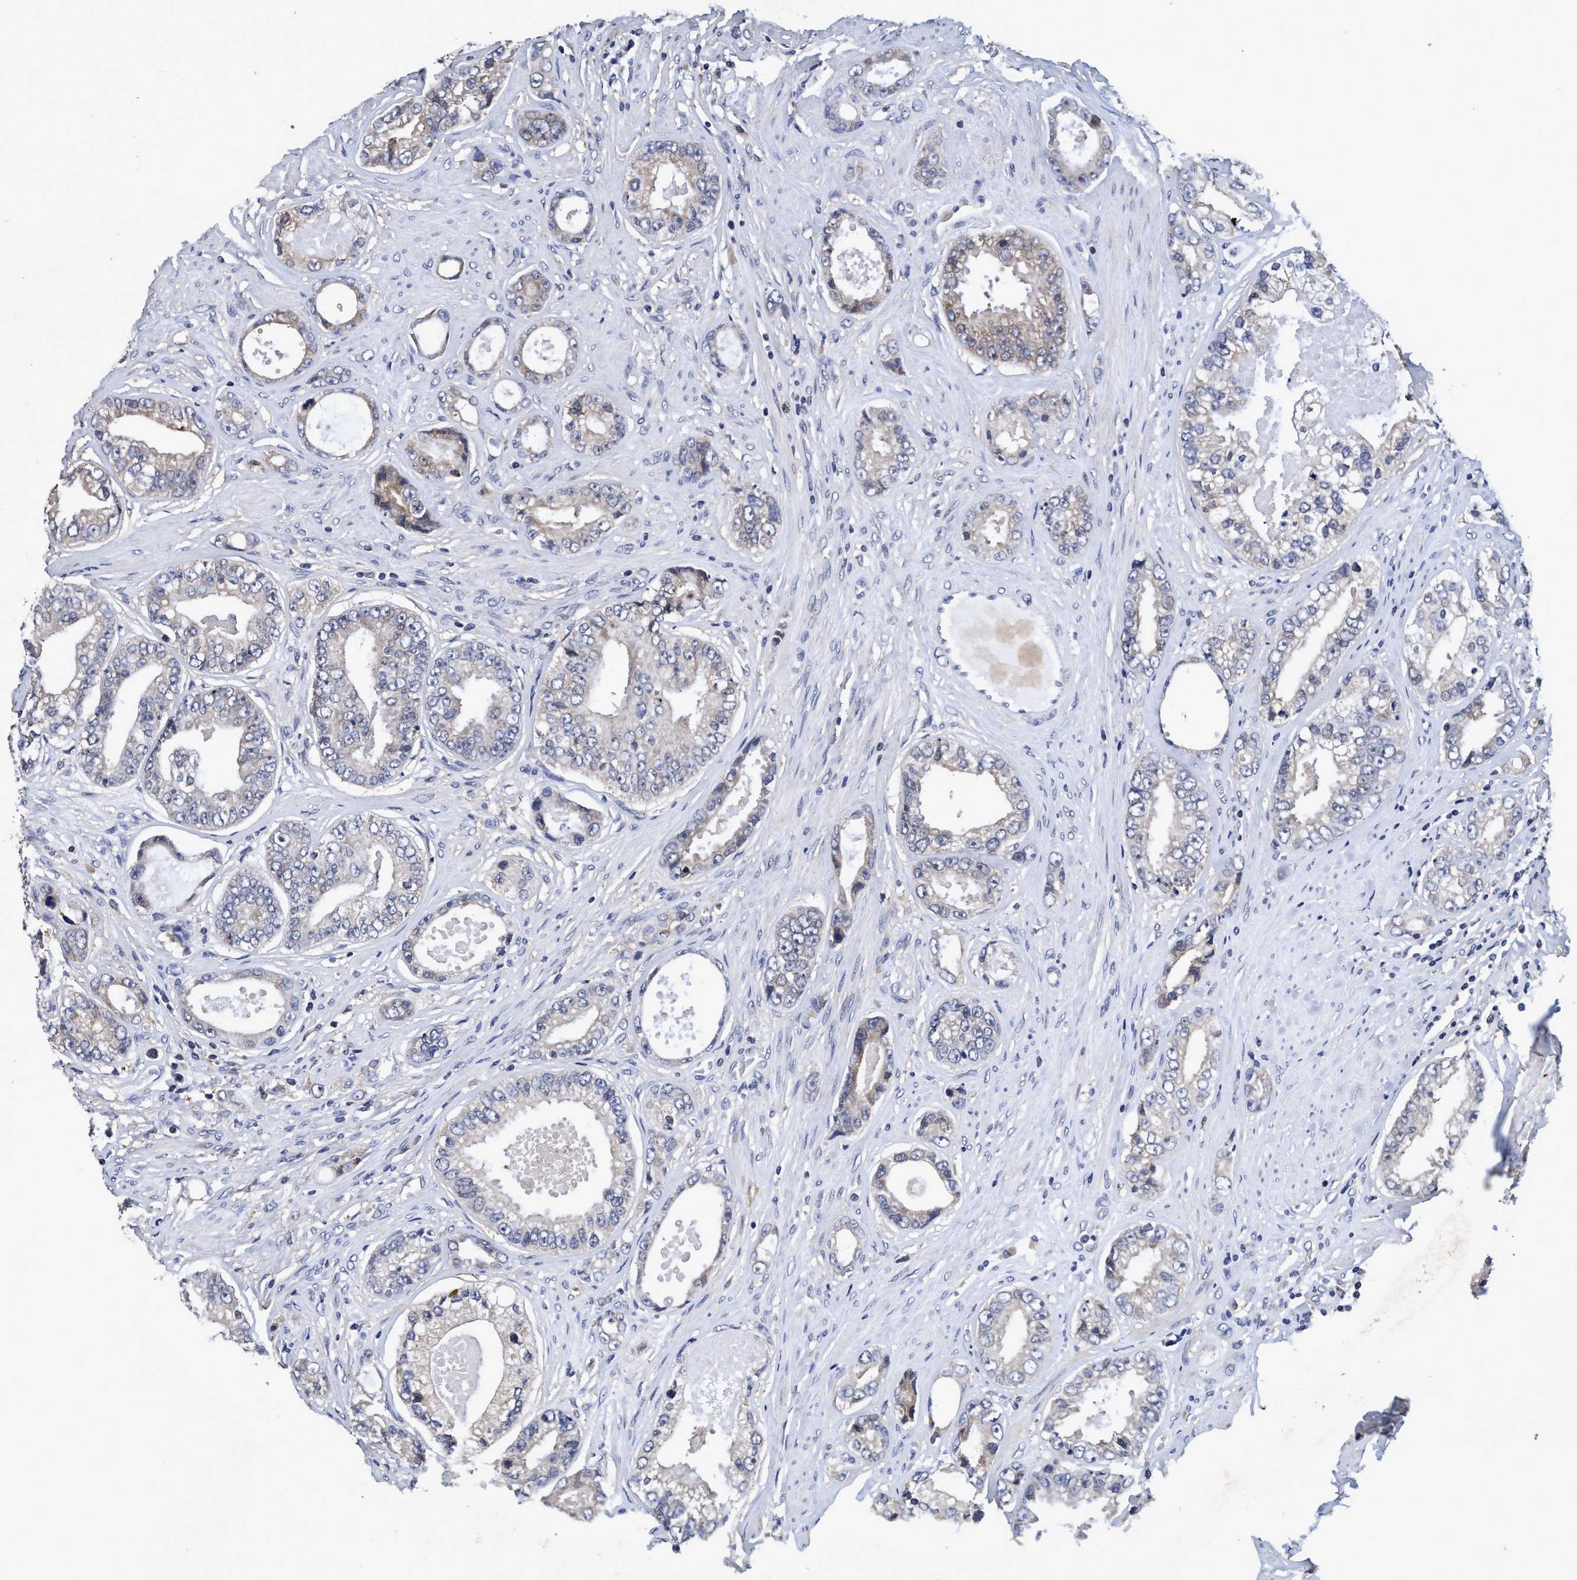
{"staining": {"intensity": "weak", "quantity": "25%-75%", "location": "cytoplasmic/membranous"}, "tissue": "prostate cancer", "cell_type": "Tumor cells", "image_type": "cancer", "snomed": [{"axis": "morphology", "description": "Adenocarcinoma, High grade"}, {"axis": "topography", "description": "Prostate"}], "caption": "Prostate cancer (adenocarcinoma (high-grade)) tissue exhibits weak cytoplasmic/membranous positivity in about 25%-75% of tumor cells (Stains: DAB (3,3'-diaminobenzidine) in brown, nuclei in blue, Microscopy: brightfield microscopy at high magnification).", "gene": "CALCOCO2", "patient": {"sex": "male", "age": 61}}